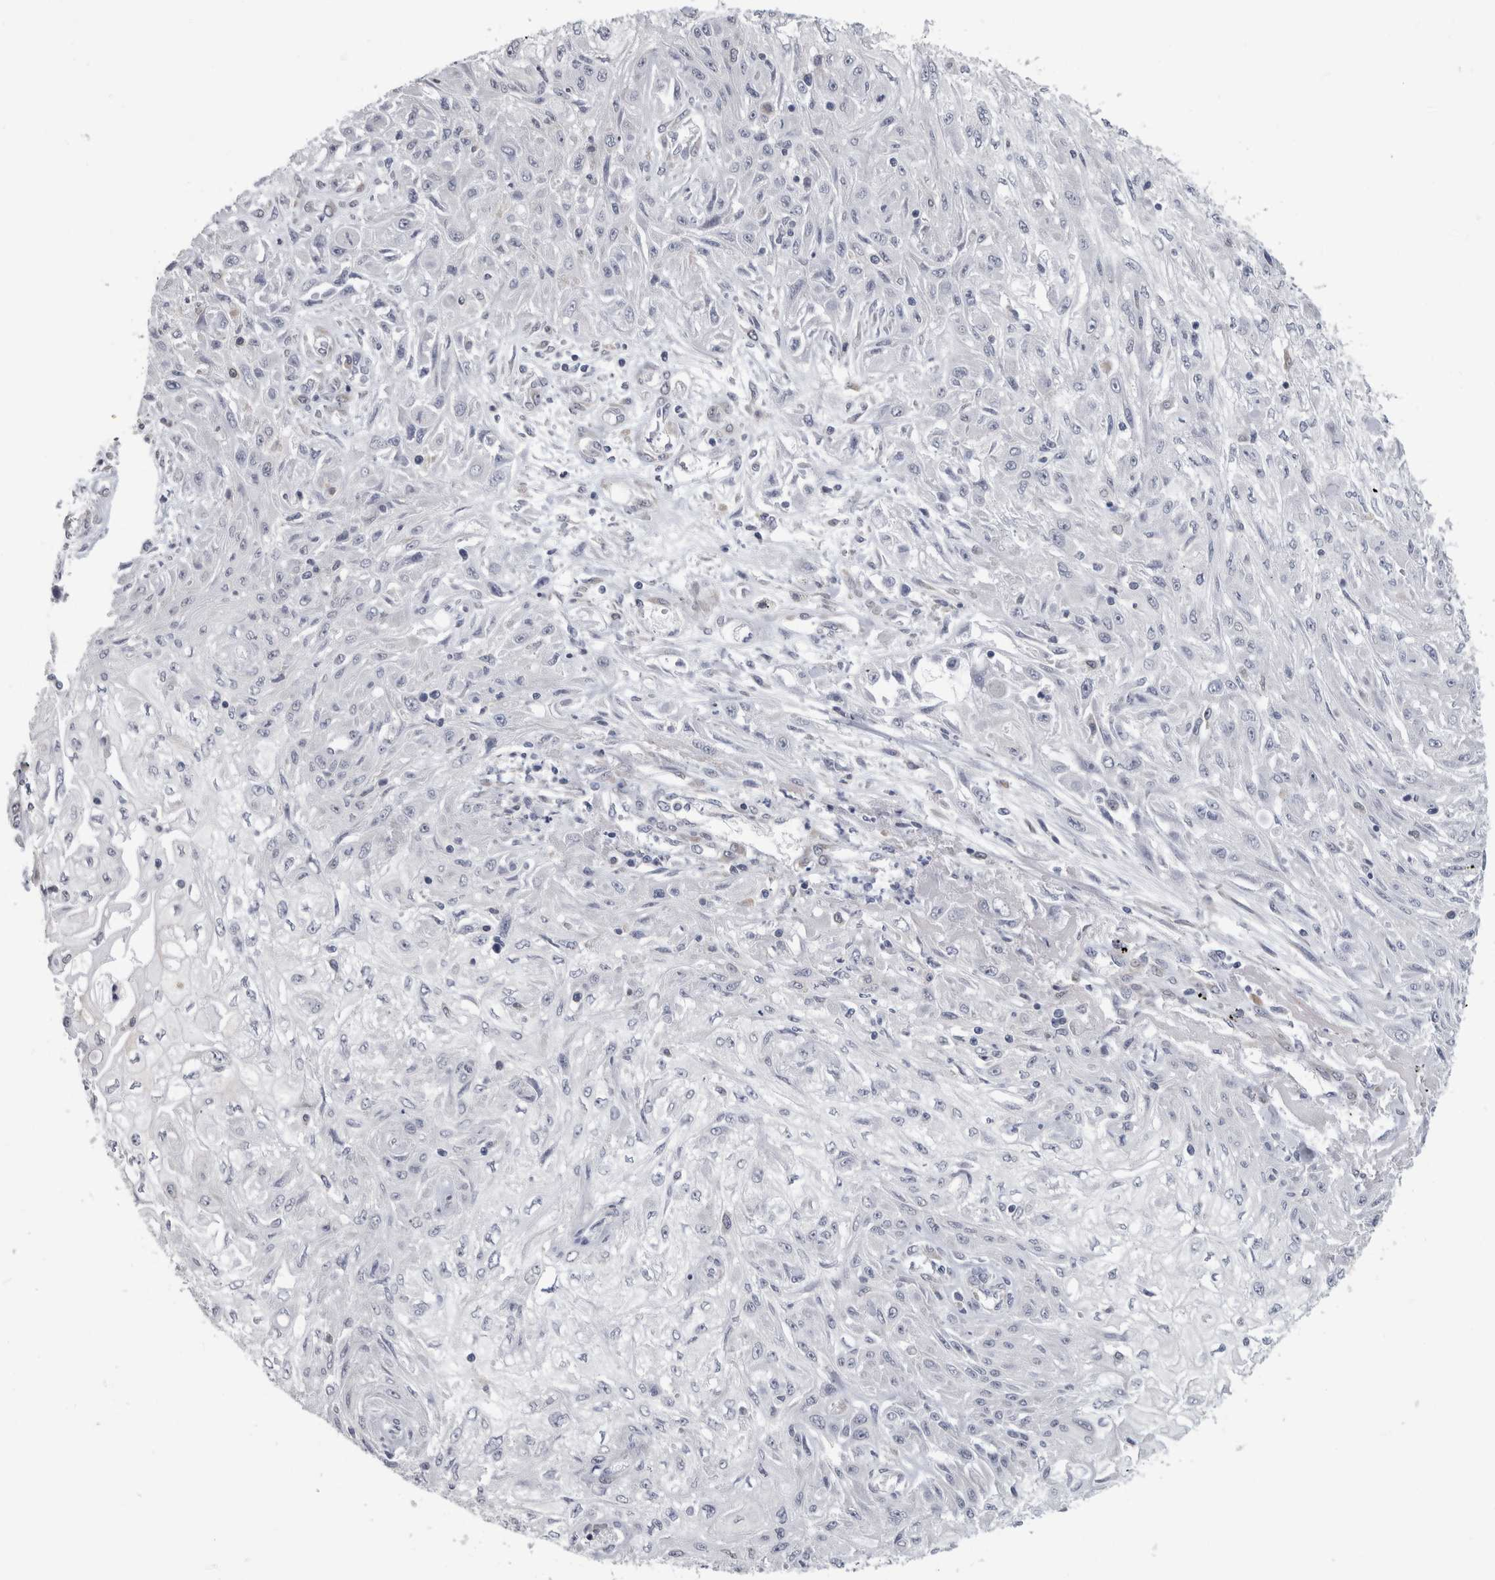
{"staining": {"intensity": "negative", "quantity": "none", "location": "none"}, "tissue": "skin cancer", "cell_type": "Tumor cells", "image_type": "cancer", "snomed": [{"axis": "morphology", "description": "Squamous cell carcinoma, NOS"}, {"axis": "morphology", "description": "Squamous cell carcinoma, metastatic, NOS"}, {"axis": "topography", "description": "Skin"}, {"axis": "topography", "description": "Lymph node"}], "caption": "DAB (3,3'-diaminobenzidine) immunohistochemical staining of human skin metastatic squamous cell carcinoma reveals no significant expression in tumor cells.", "gene": "TMEM242", "patient": {"sex": "male", "age": 75}}